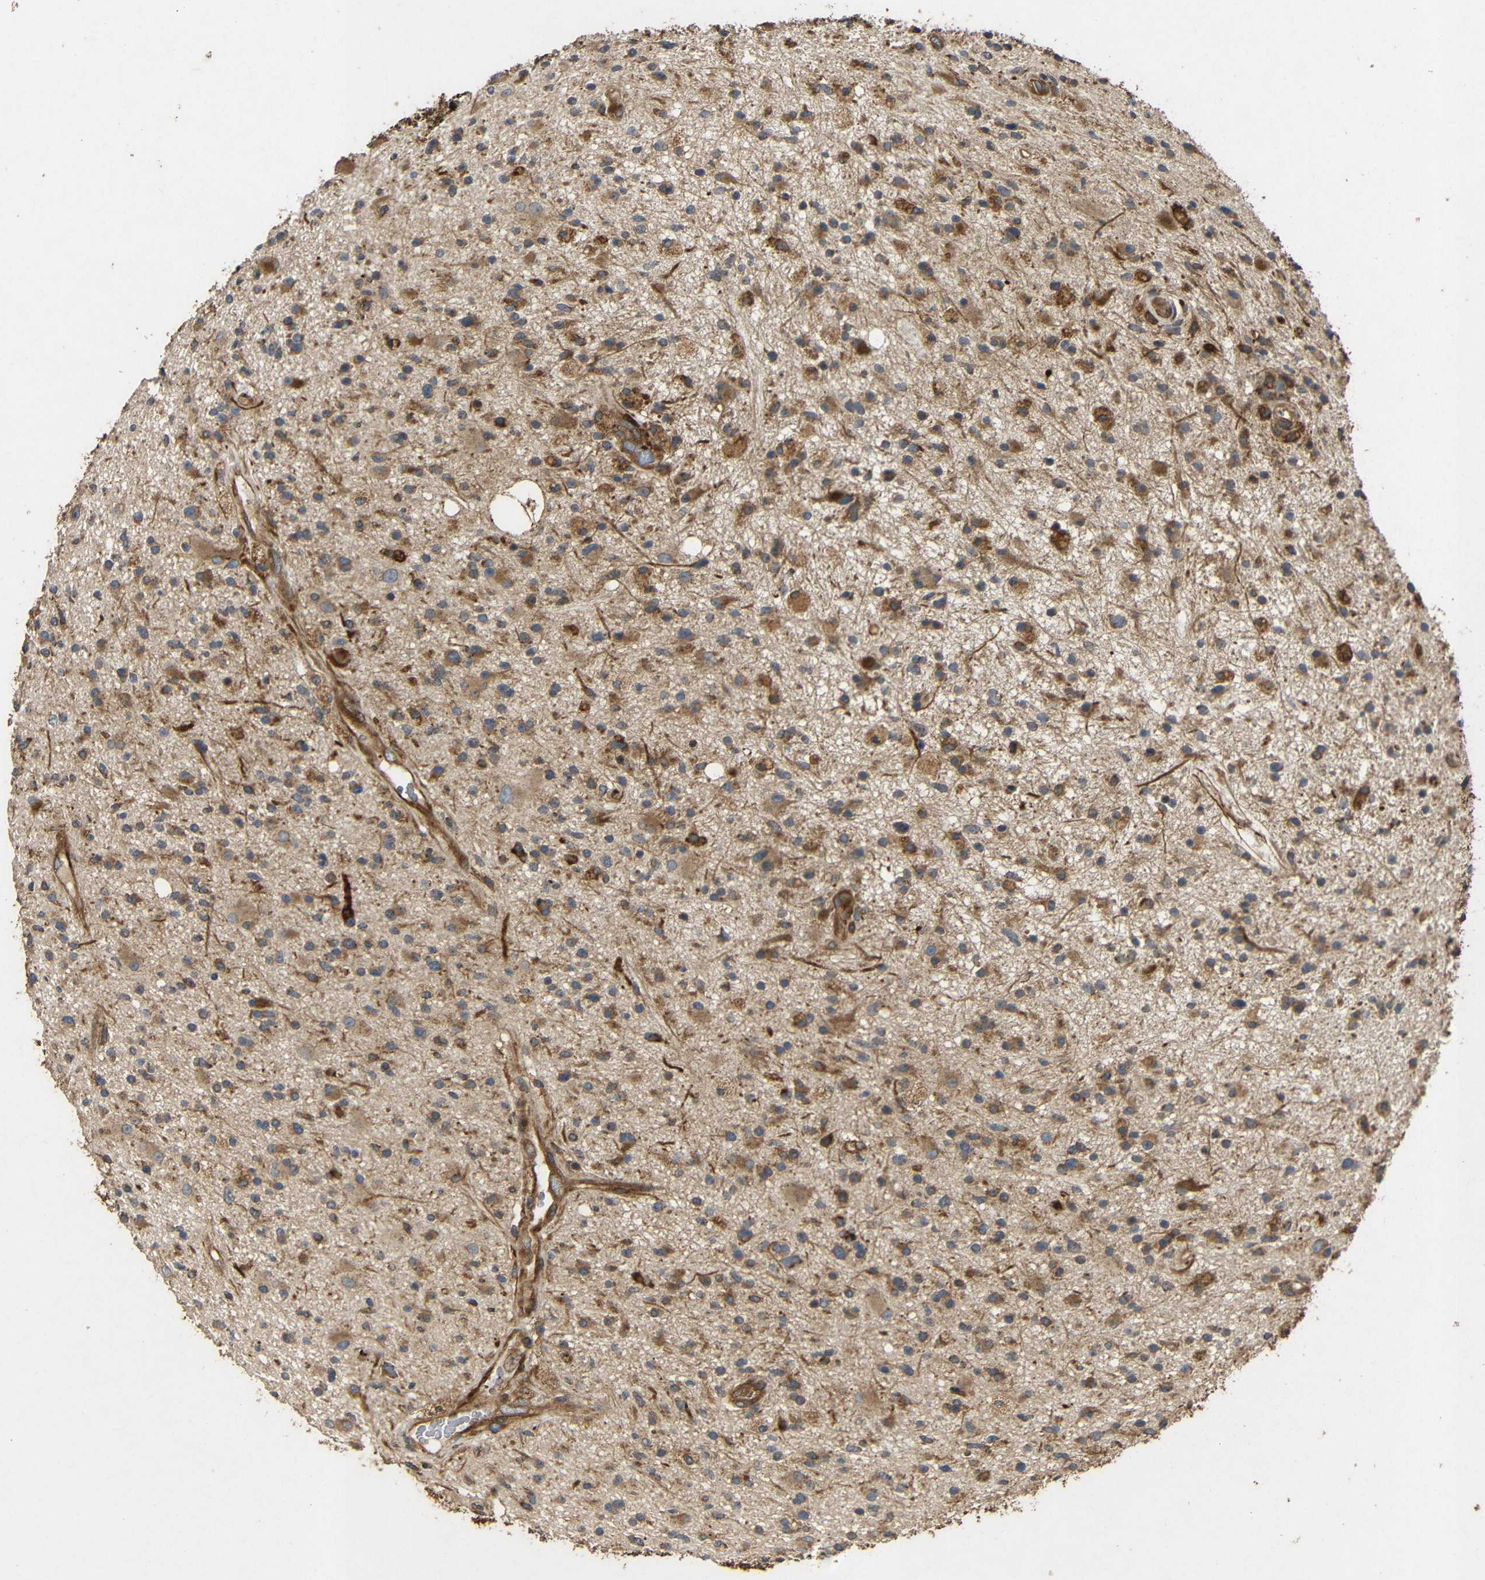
{"staining": {"intensity": "moderate", "quantity": "25%-75%", "location": "cytoplasmic/membranous"}, "tissue": "glioma", "cell_type": "Tumor cells", "image_type": "cancer", "snomed": [{"axis": "morphology", "description": "Glioma, malignant, High grade"}, {"axis": "topography", "description": "Brain"}], "caption": "The immunohistochemical stain highlights moderate cytoplasmic/membranous staining in tumor cells of high-grade glioma (malignant) tissue. The protein of interest is stained brown, and the nuclei are stained in blue (DAB IHC with brightfield microscopy, high magnification).", "gene": "EIF2S1", "patient": {"sex": "male", "age": 33}}